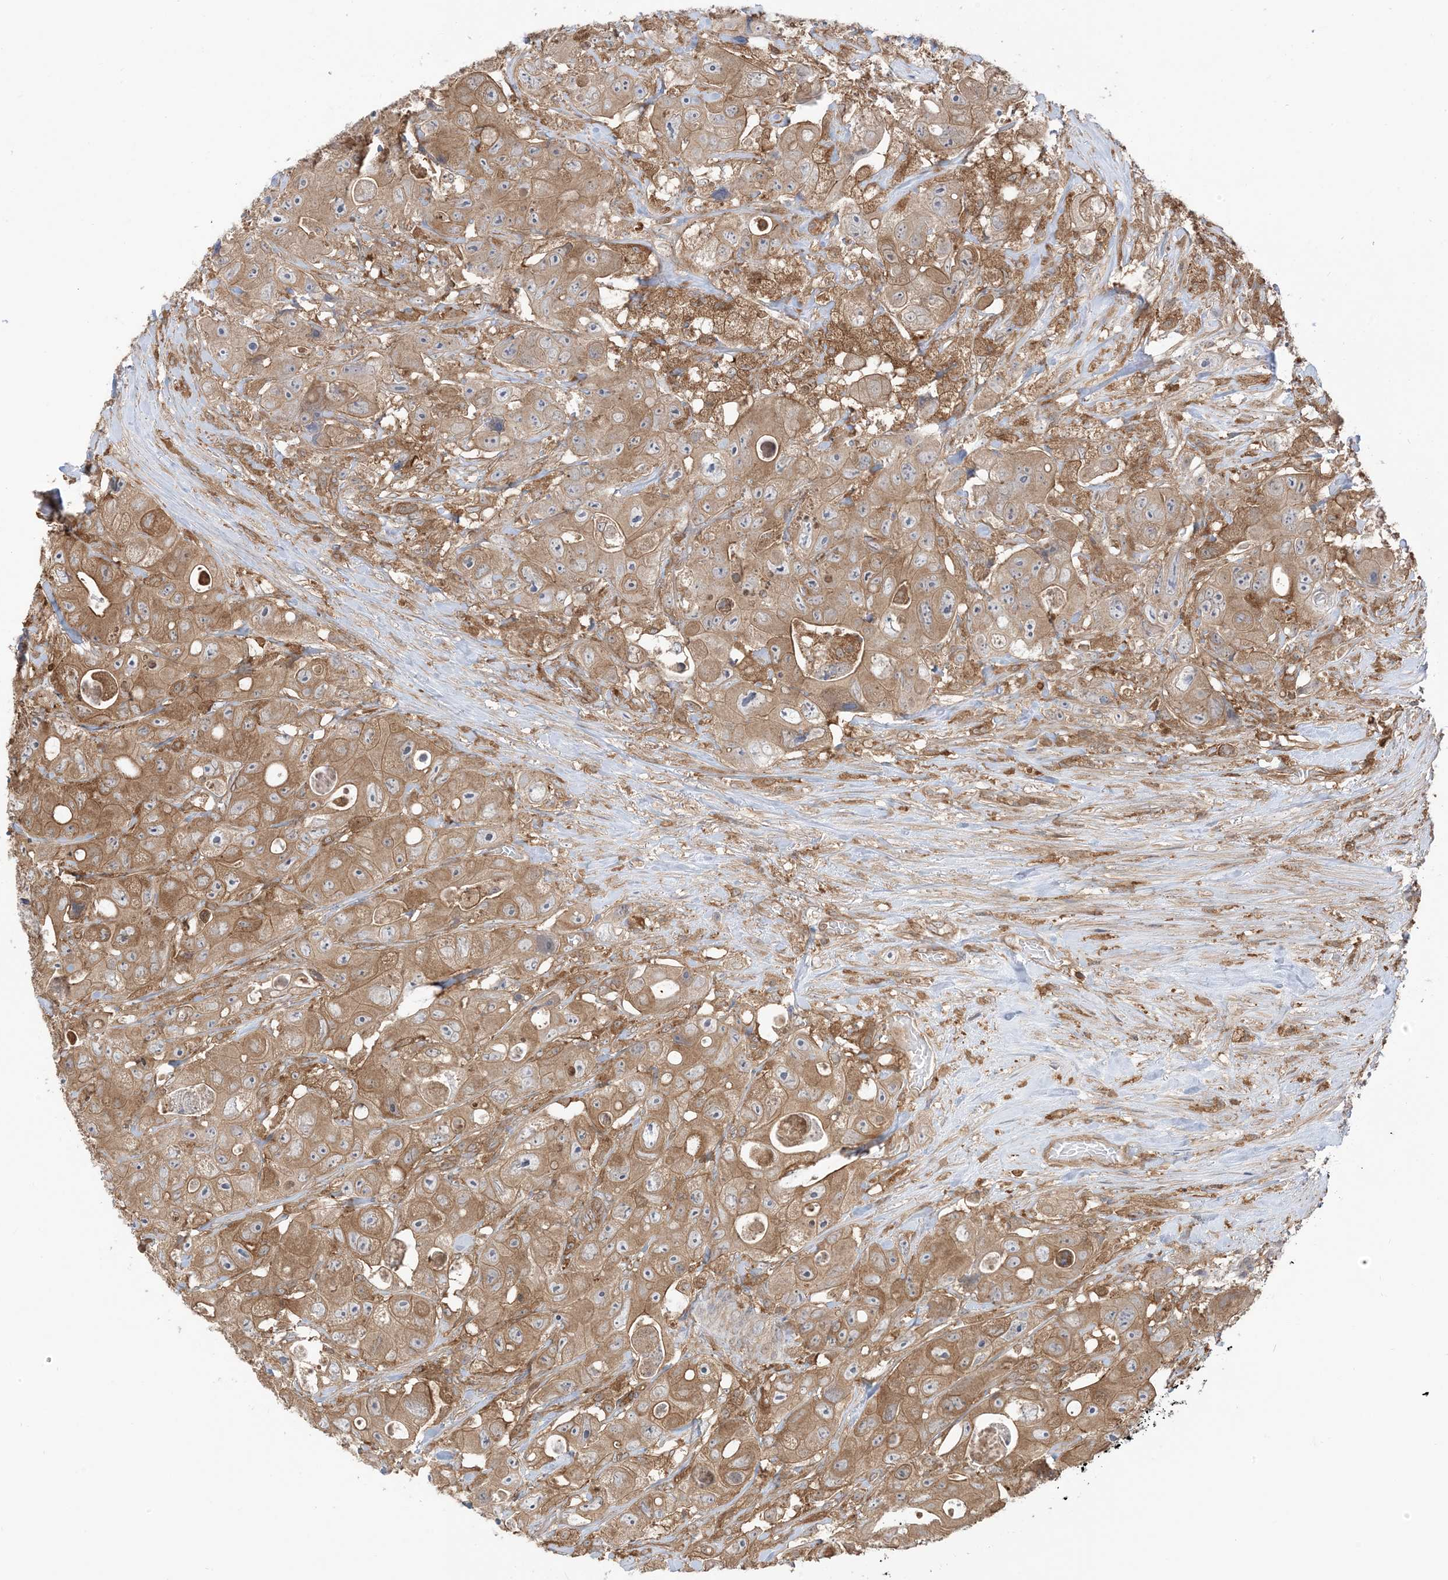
{"staining": {"intensity": "moderate", "quantity": ">75%", "location": "cytoplasmic/membranous"}, "tissue": "colorectal cancer", "cell_type": "Tumor cells", "image_type": "cancer", "snomed": [{"axis": "morphology", "description": "Adenocarcinoma, NOS"}, {"axis": "topography", "description": "Colon"}], "caption": "Colorectal cancer stained with a protein marker reveals moderate staining in tumor cells.", "gene": "CAPZB", "patient": {"sex": "female", "age": 46}}